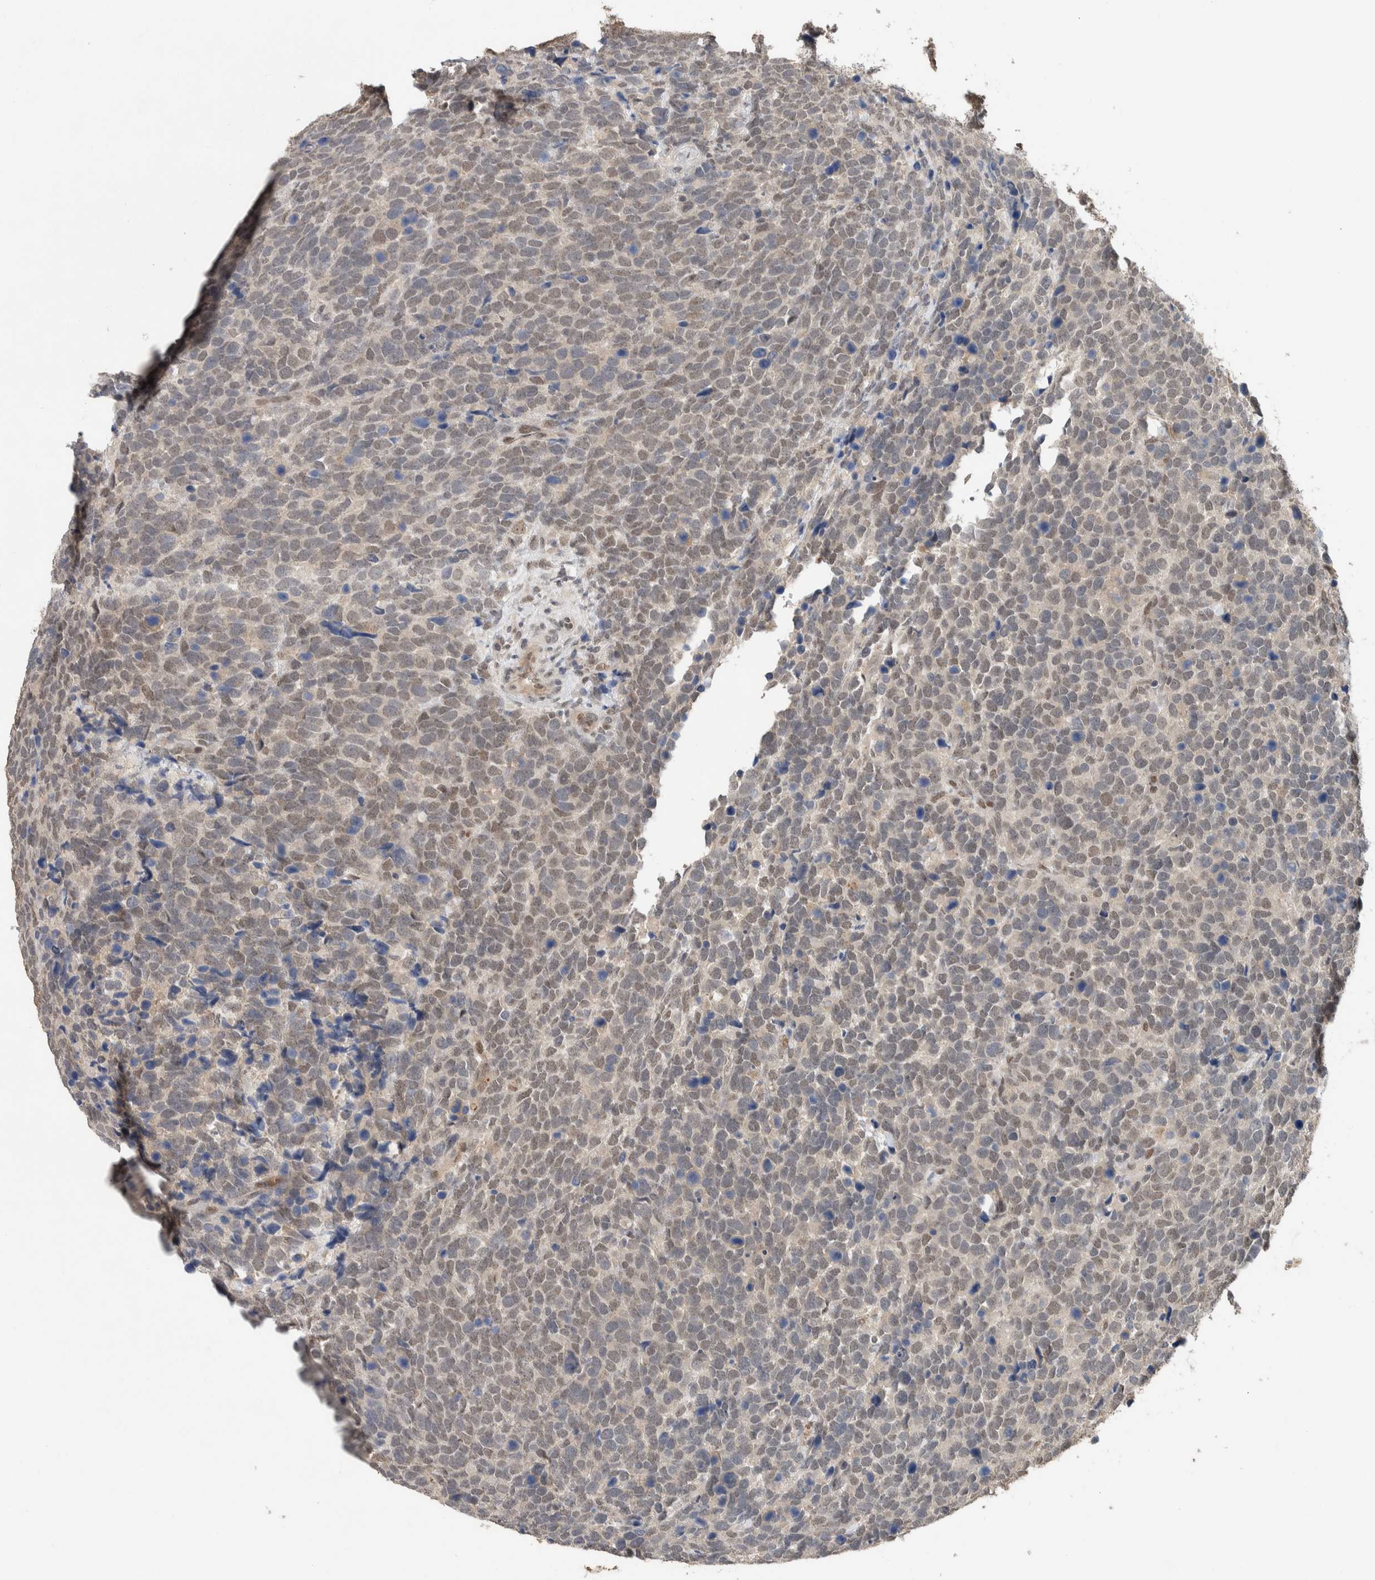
{"staining": {"intensity": "weak", "quantity": ">75%", "location": "nuclear"}, "tissue": "urothelial cancer", "cell_type": "Tumor cells", "image_type": "cancer", "snomed": [{"axis": "morphology", "description": "Urothelial carcinoma, High grade"}, {"axis": "topography", "description": "Urinary bladder"}], "caption": "The micrograph exhibits immunohistochemical staining of high-grade urothelial carcinoma. There is weak nuclear staining is seen in about >75% of tumor cells. (brown staining indicates protein expression, while blue staining denotes nuclei).", "gene": "CYSRT1", "patient": {"sex": "female", "age": 82}}